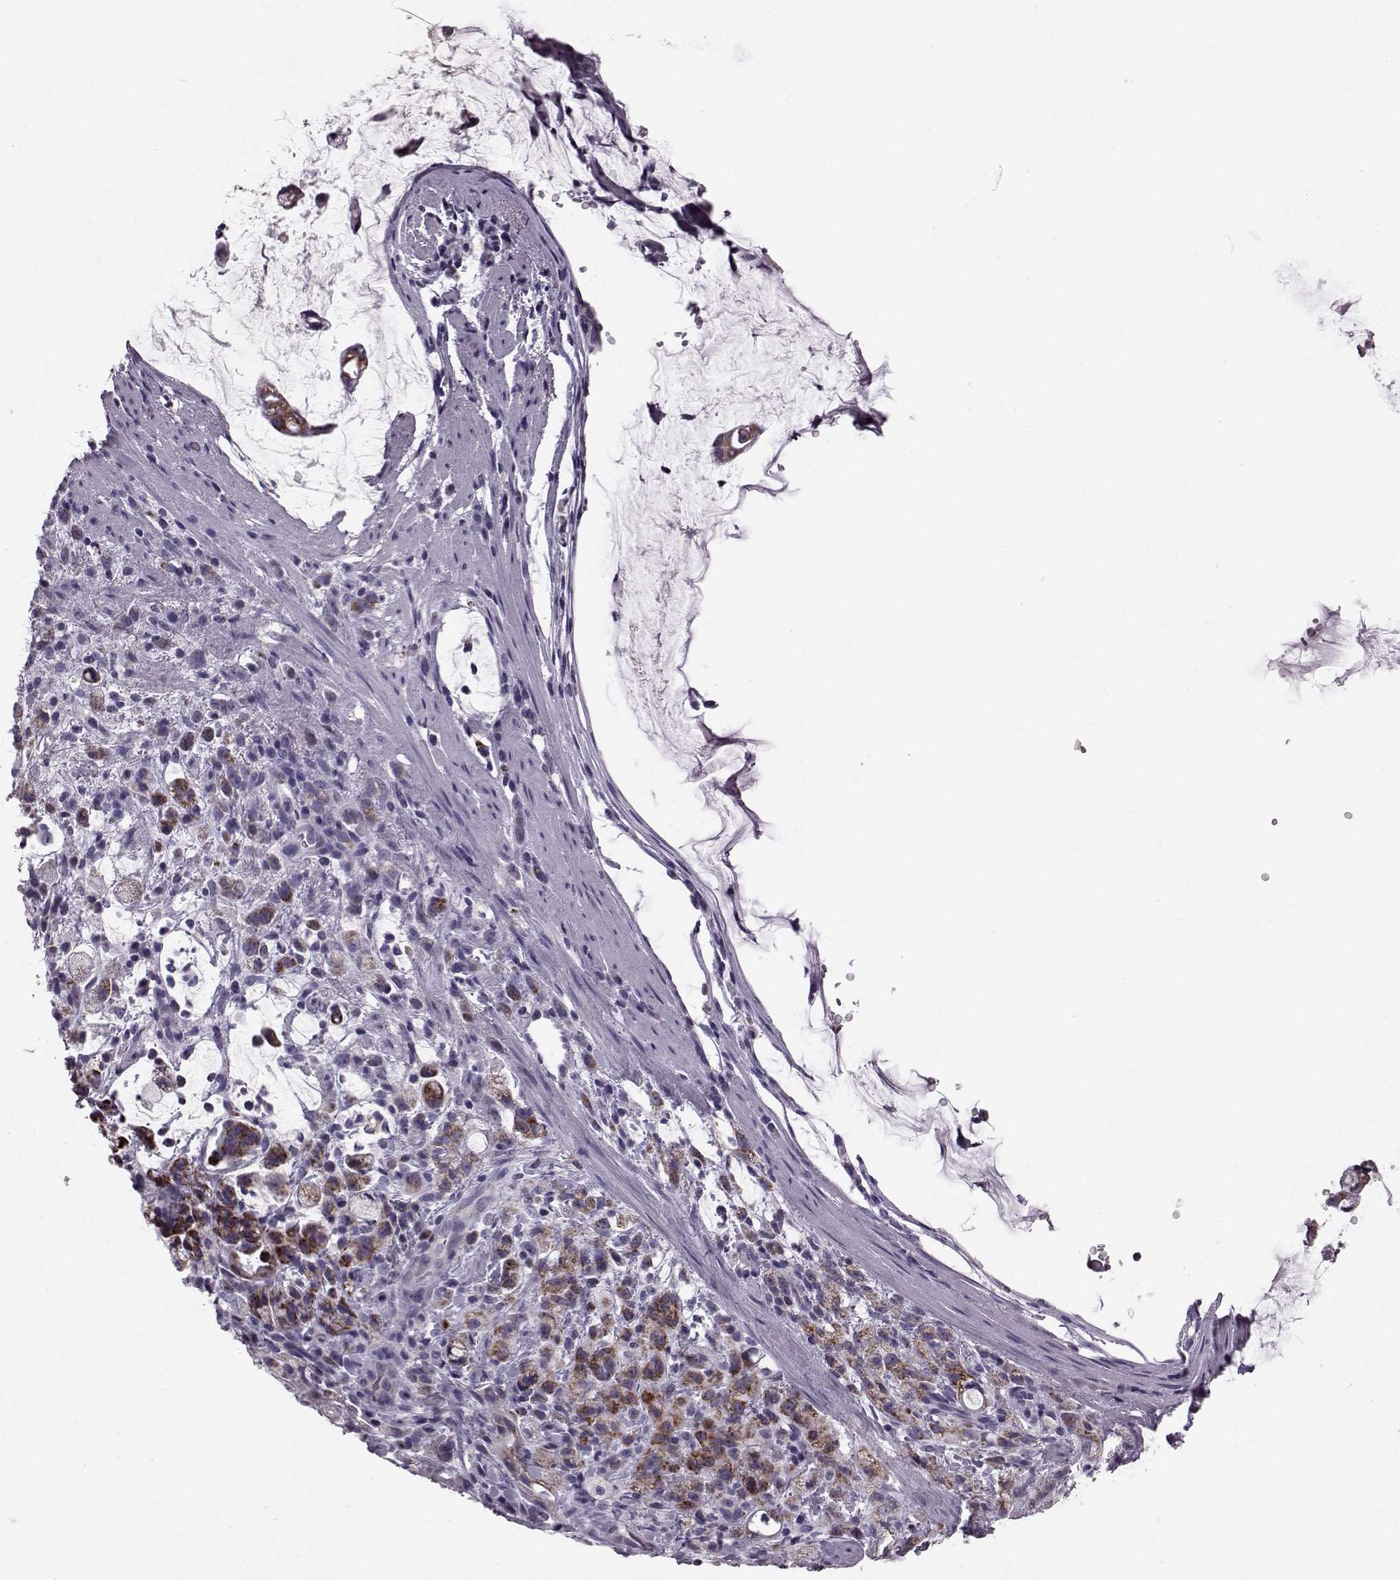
{"staining": {"intensity": "moderate", "quantity": ">75%", "location": "cytoplasmic/membranous"}, "tissue": "stomach cancer", "cell_type": "Tumor cells", "image_type": "cancer", "snomed": [{"axis": "morphology", "description": "Adenocarcinoma, NOS"}, {"axis": "topography", "description": "Stomach"}], "caption": "Immunohistochemical staining of human stomach adenocarcinoma exhibits medium levels of moderate cytoplasmic/membranous protein staining in approximately >75% of tumor cells.", "gene": "RIMS2", "patient": {"sex": "female", "age": 60}}